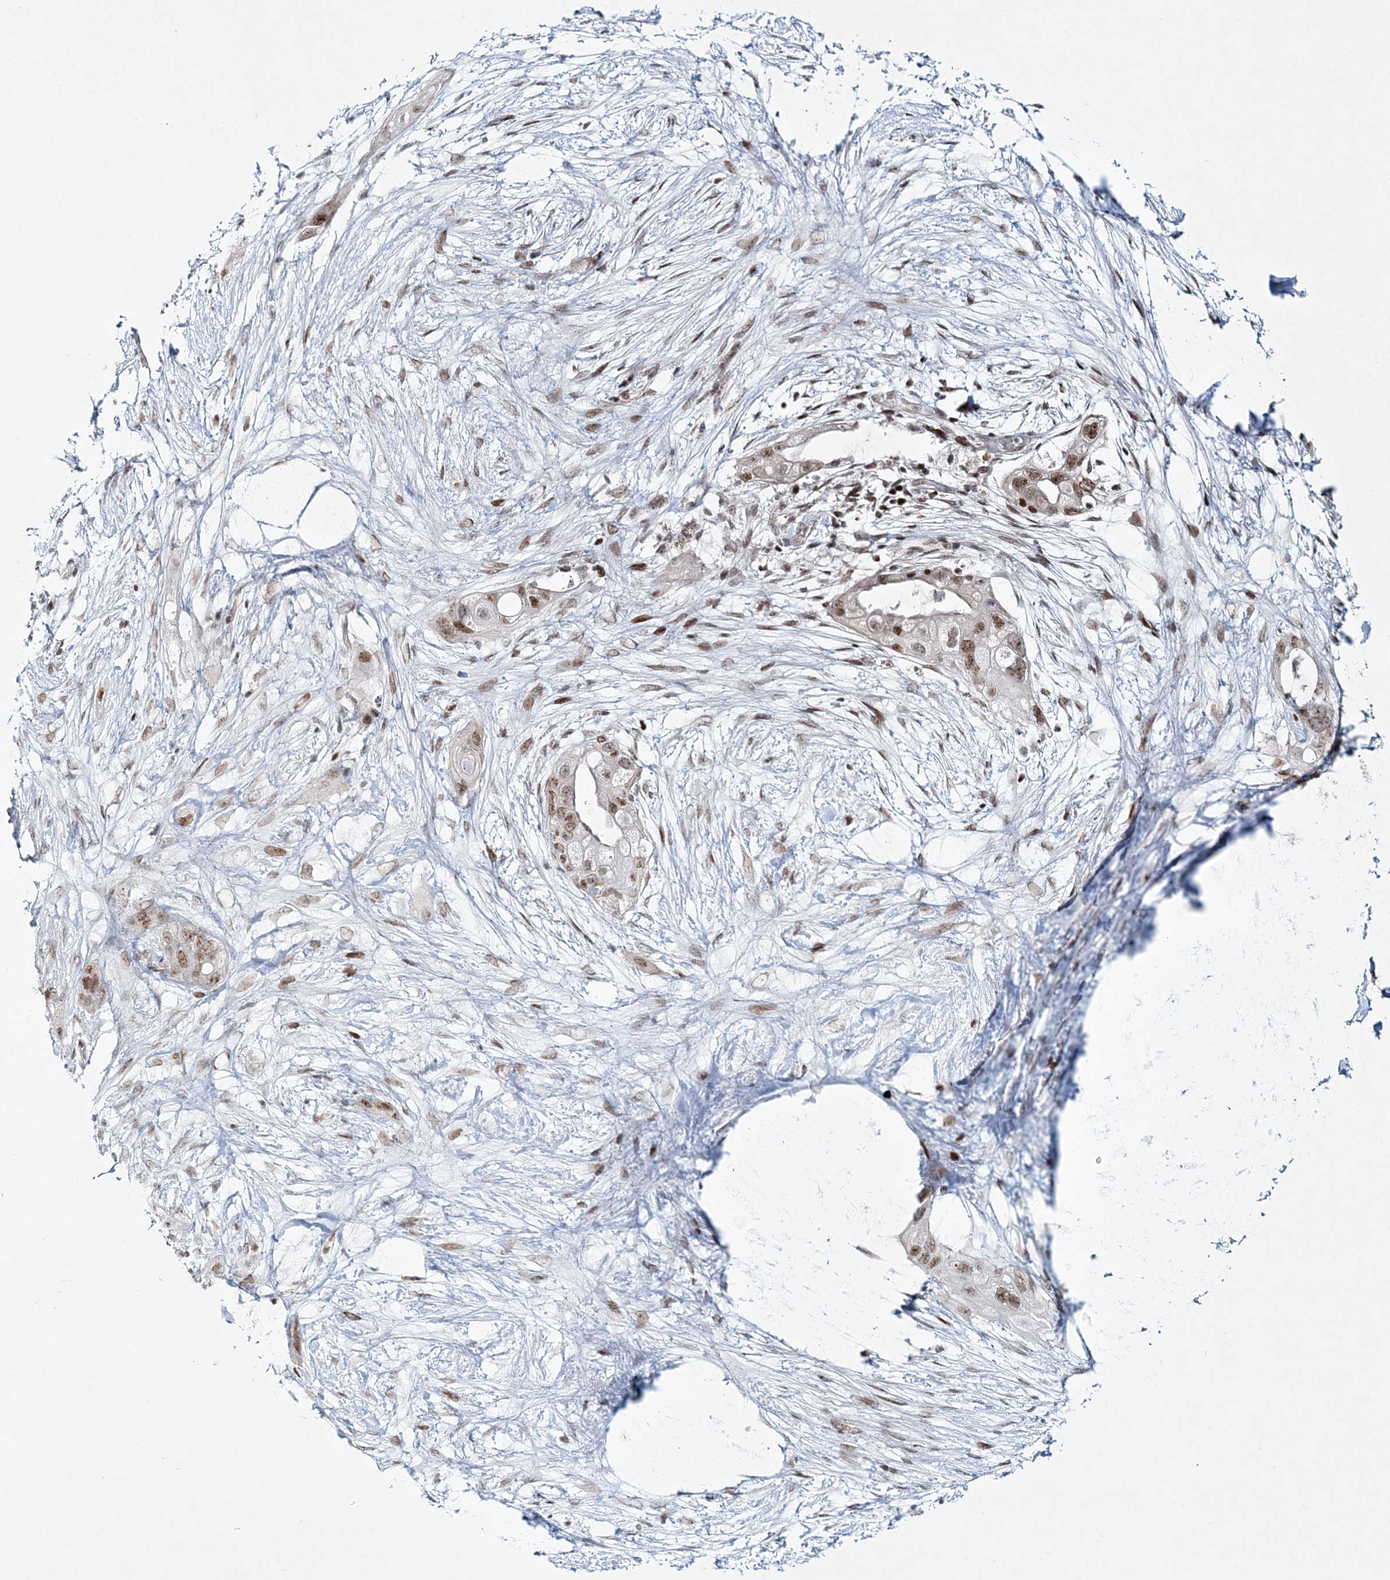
{"staining": {"intensity": "moderate", "quantity": ">75%", "location": "nuclear"}, "tissue": "pancreatic cancer", "cell_type": "Tumor cells", "image_type": "cancer", "snomed": [{"axis": "morphology", "description": "Adenocarcinoma, NOS"}, {"axis": "topography", "description": "Pancreas"}], "caption": "DAB (3,3'-diaminobenzidine) immunohistochemical staining of human adenocarcinoma (pancreatic) displays moderate nuclear protein expression in approximately >75% of tumor cells. The protein is stained brown, and the nuclei are stained in blue (DAB (3,3'-diaminobenzidine) IHC with brightfield microscopy, high magnification).", "gene": "LRRFIP2", "patient": {"sex": "male", "age": 53}}